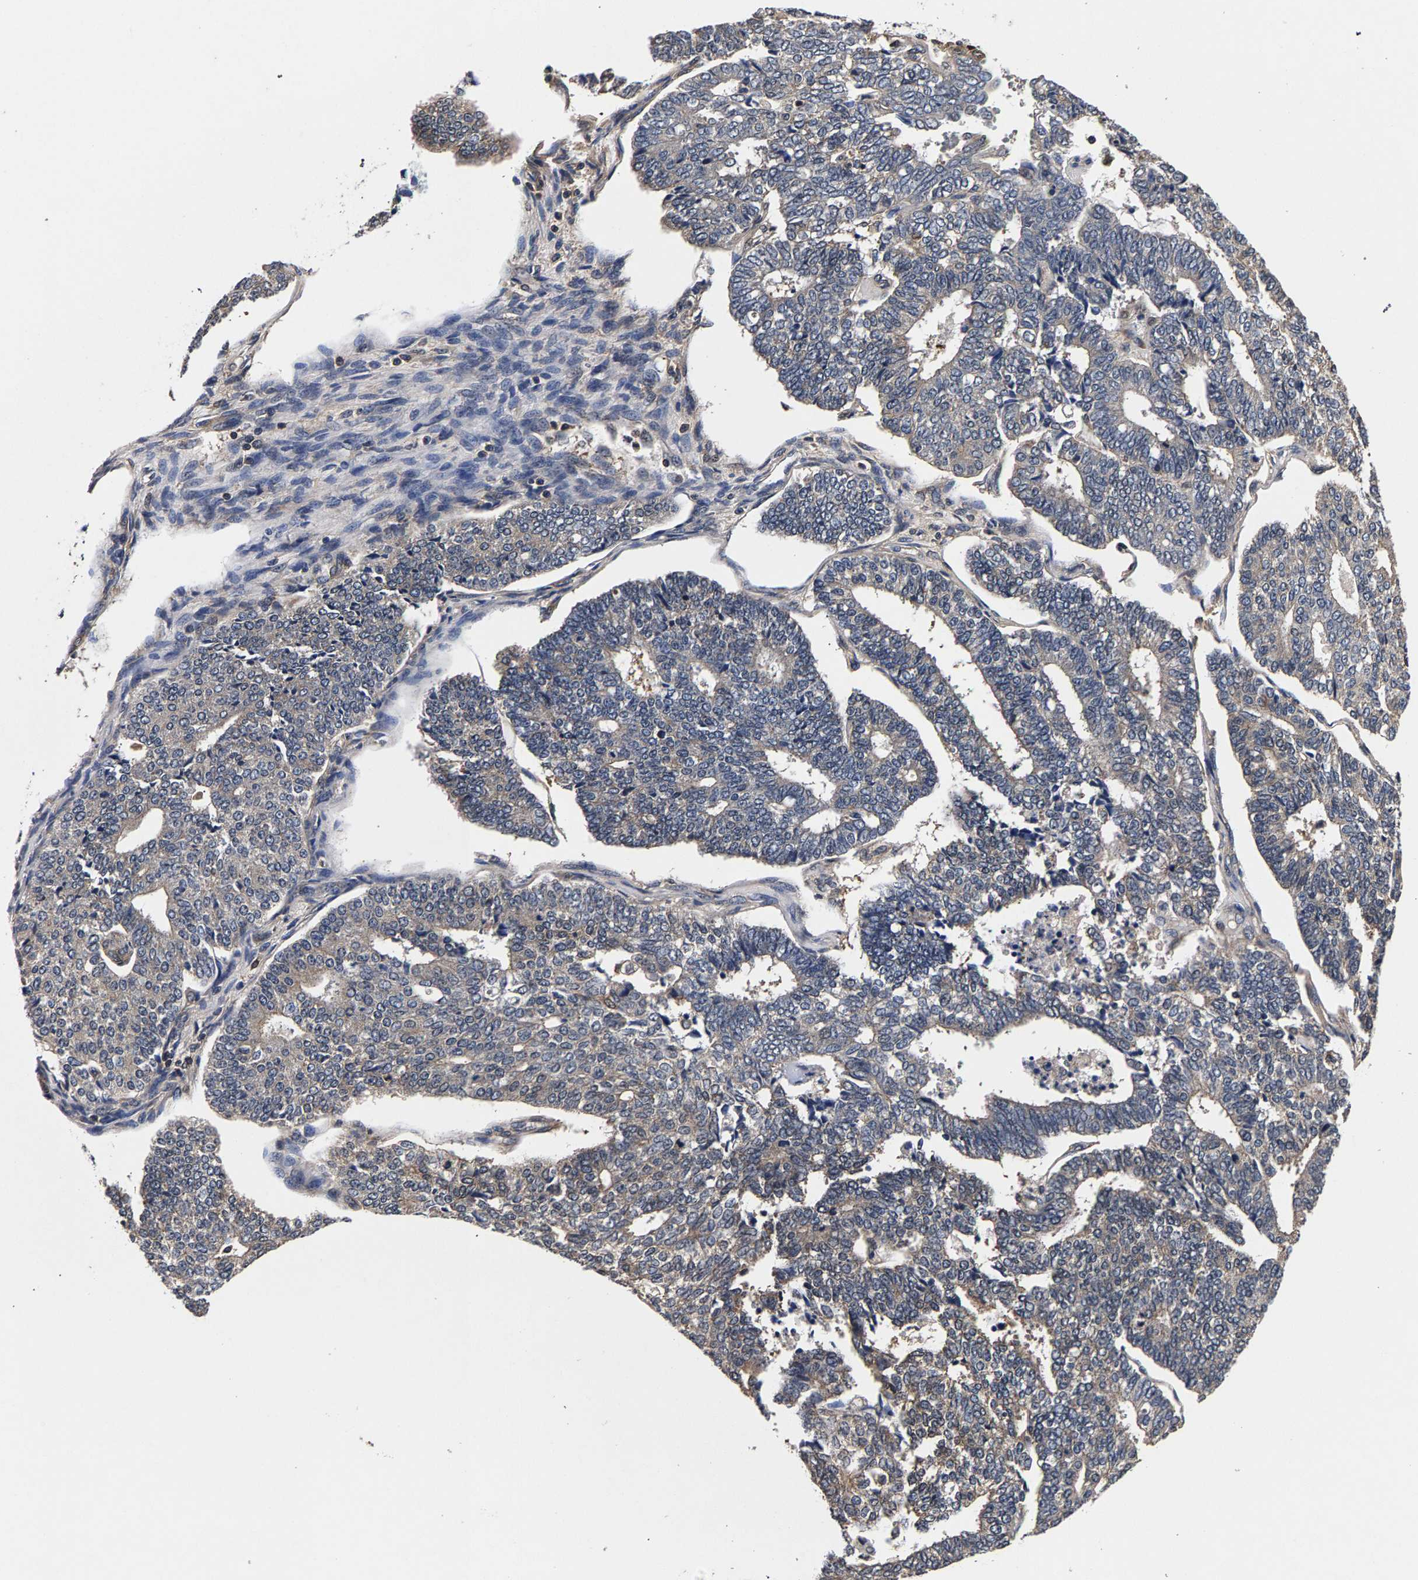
{"staining": {"intensity": "weak", "quantity": "<25%", "location": "cytoplasmic/membranous"}, "tissue": "endometrial cancer", "cell_type": "Tumor cells", "image_type": "cancer", "snomed": [{"axis": "morphology", "description": "Adenocarcinoma, NOS"}, {"axis": "topography", "description": "Endometrium"}], "caption": "IHC micrograph of endometrial cancer stained for a protein (brown), which demonstrates no positivity in tumor cells.", "gene": "MARCHF7", "patient": {"sex": "female", "age": 70}}